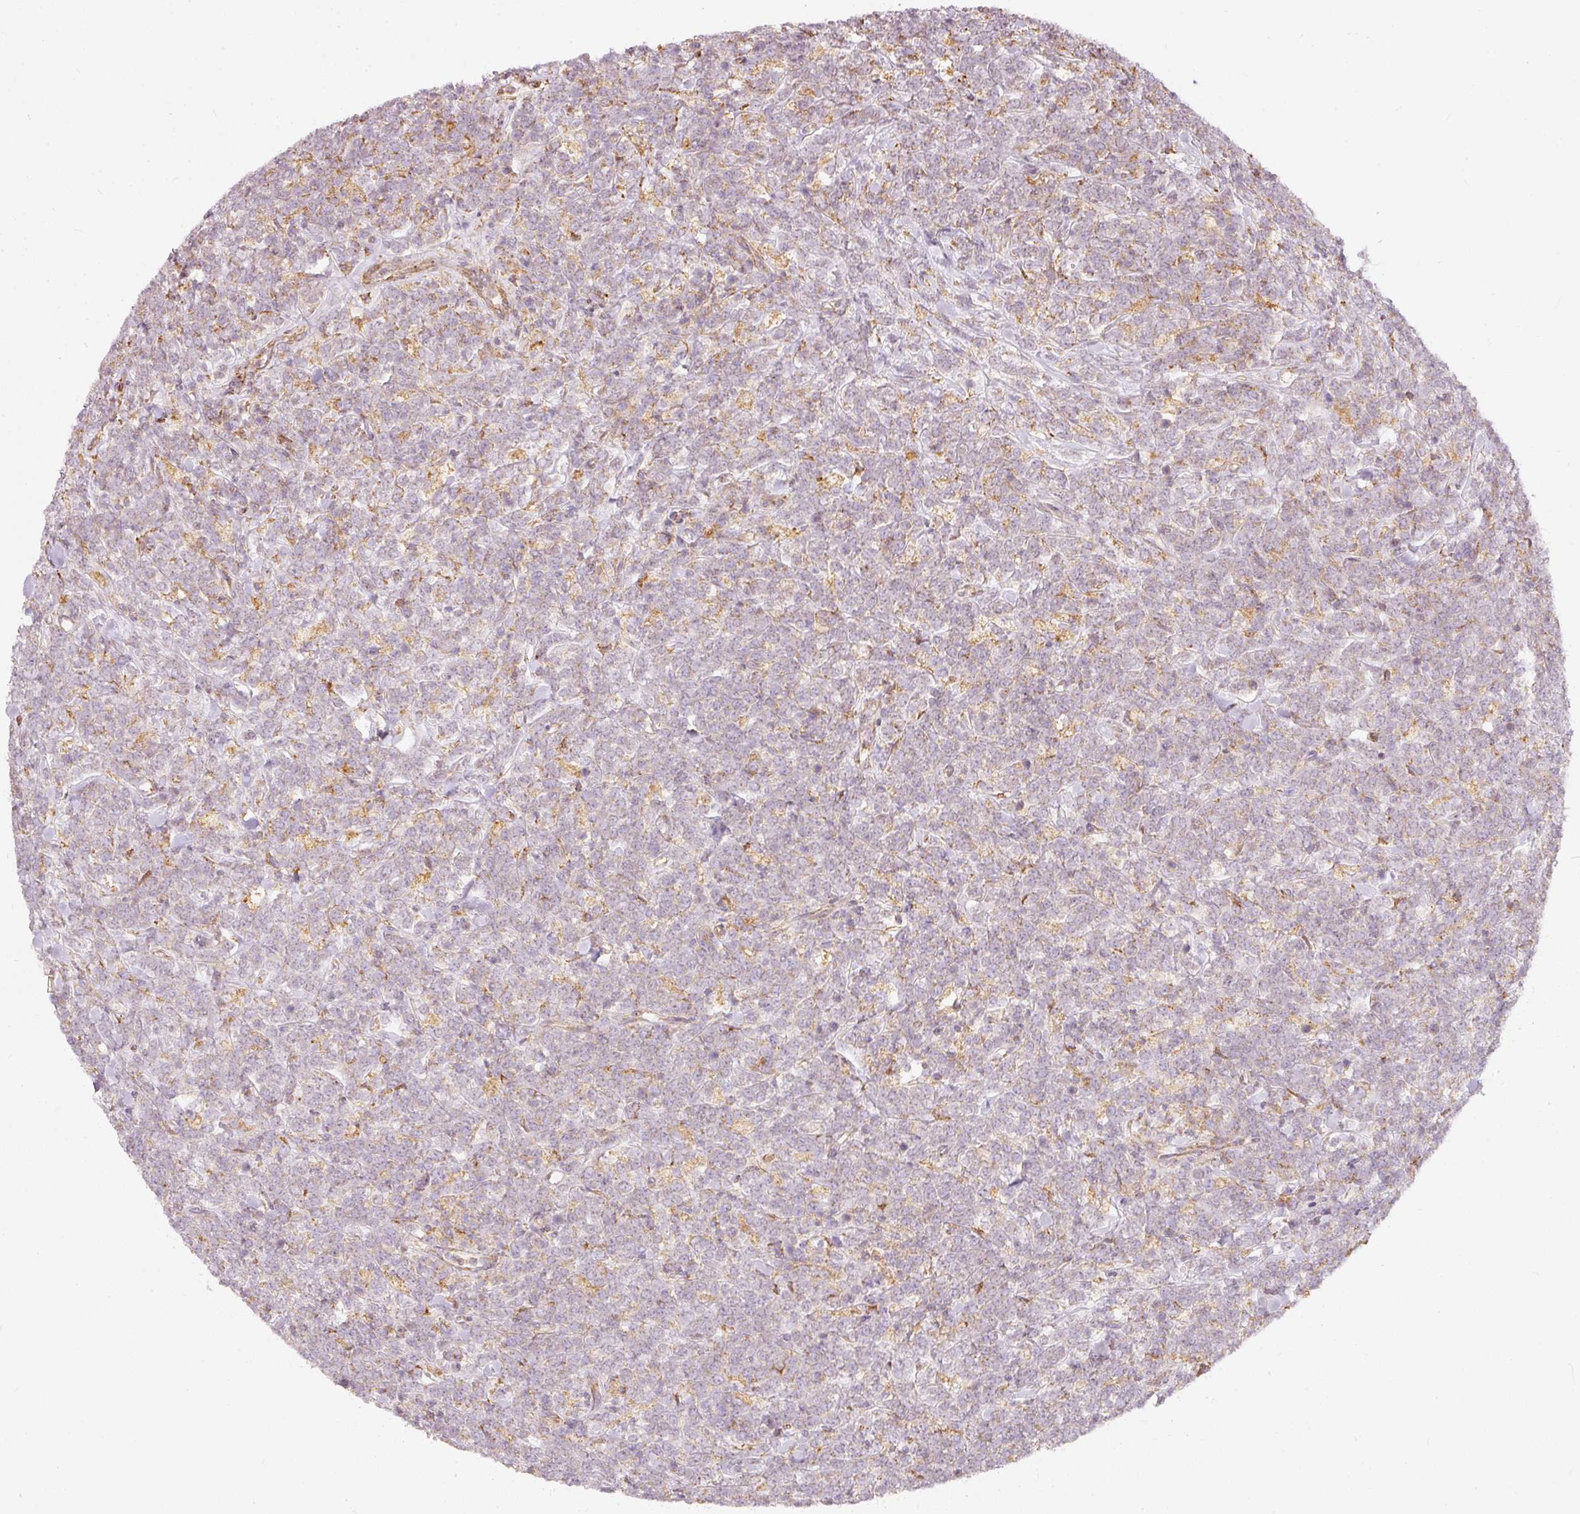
{"staining": {"intensity": "weak", "quantity": "<25%", "location": "cytoplasmic/membranous"}, "tissue": "lymphoma", "cell_type": "Tumor cells", "image_type": "cancer", "snomed": [{"axis": "morphology", "description": "Malignant lymphoma, non-Hodgkin's type, High grade"}, {"axis": "topography", "description": "Small intestine"}], "caption": "Histopathology image shows no significant protein staining in tumor cells of lymphoma.", "gene": "SNAPC5", "patient": {"sex": "male", "age": 8}}